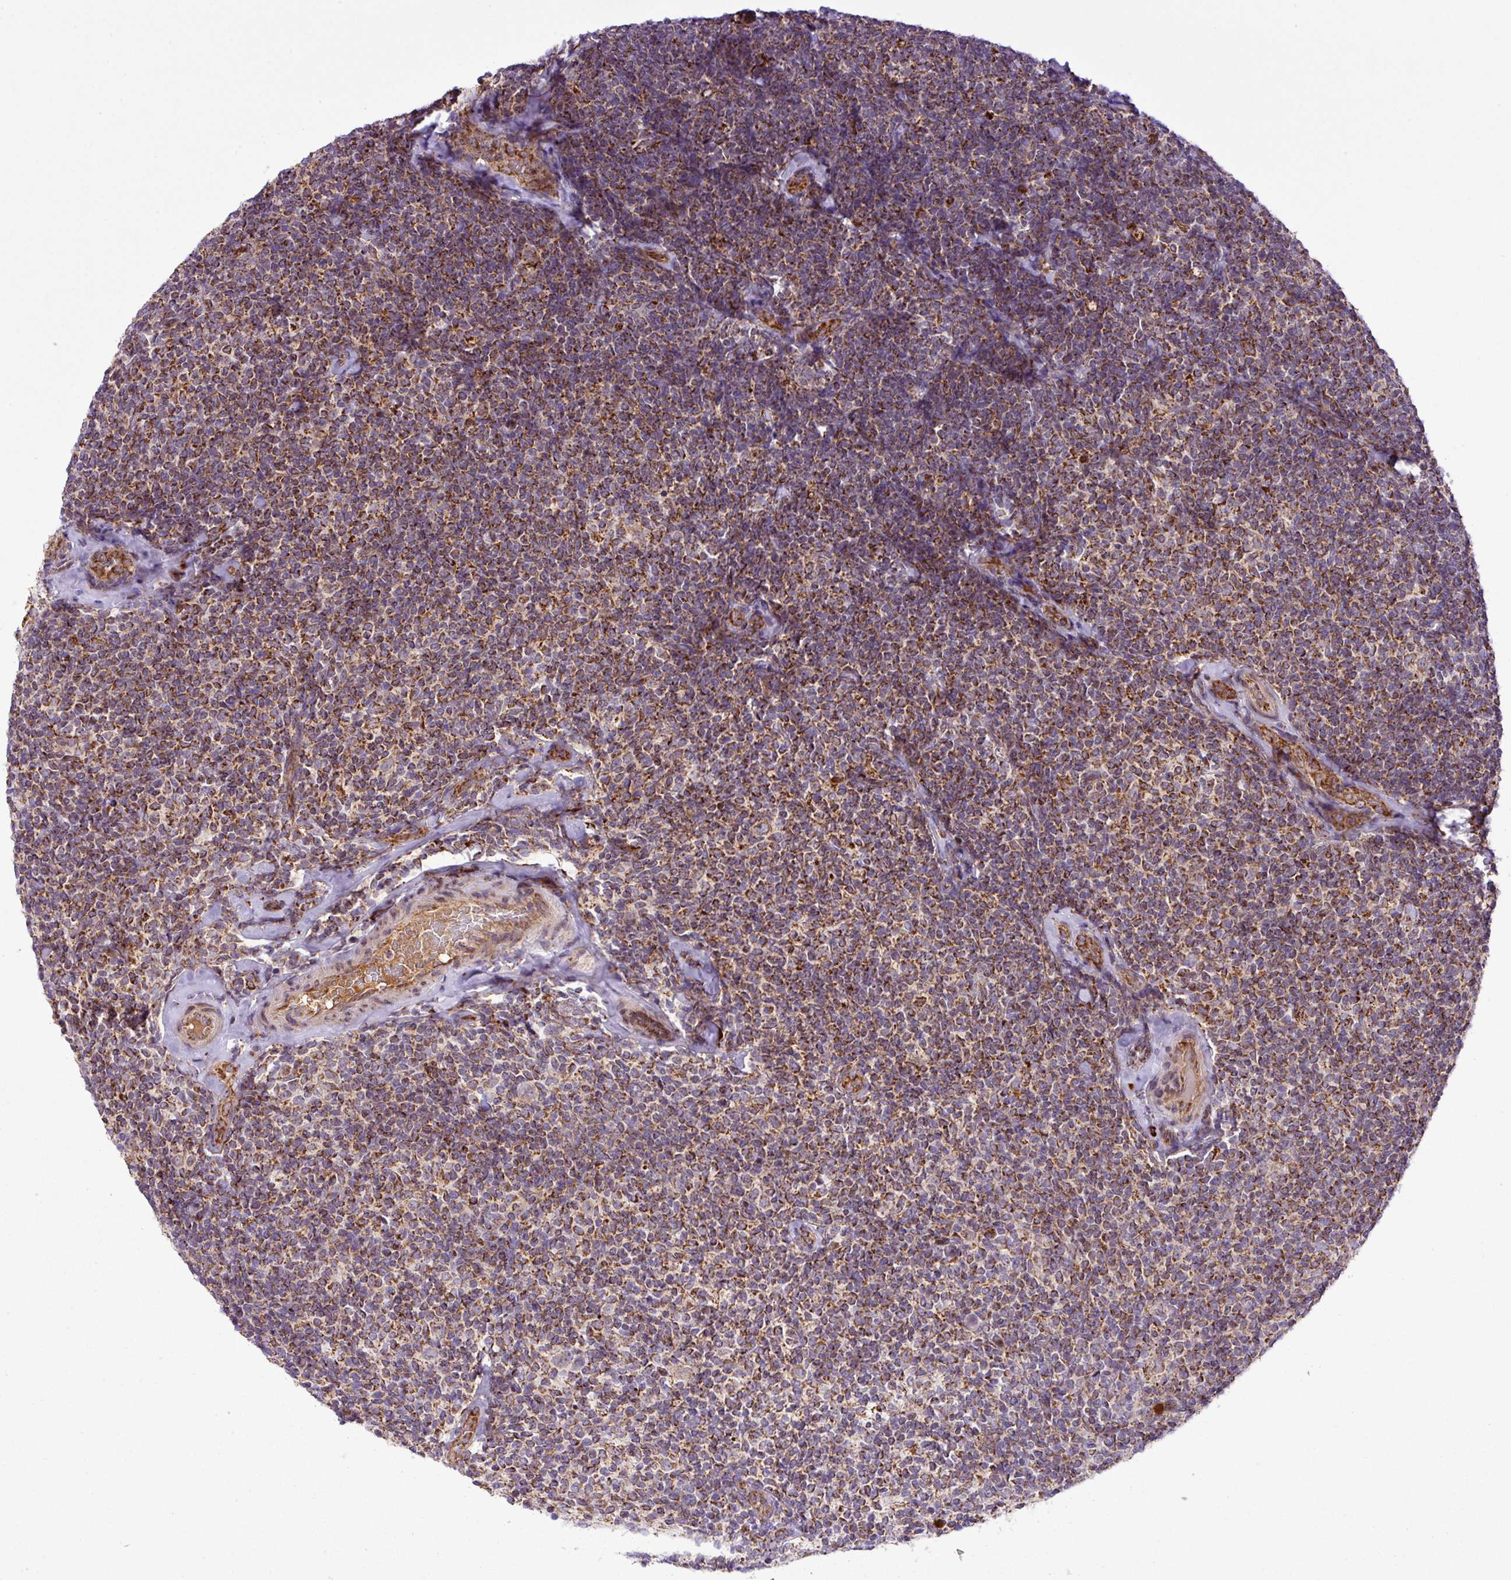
{"staining": {"intensity": "moderate", "quantity": ">75%", "location": "cytoplasmic/membranous"}, "tissue": "lymphoma", "cell_type": "Tumor cells", "image_type": "cancer", "snomed": [{"axis": "morphology", "description": "Malignant lymphoma, non-Hodgkin's type, Low grade"}, {"axis": "topography", "description": "Lymph node"}], "caption": "Malignant lymphoma, non-Hodgkin's type (low-grade) was stained to show a protein in brown. There is medium levels of moderate cytoplasmic/membranous expression in about >75% of tumor cells.", "gene": "ZNF569", "patient": {"sex": "female", "age": 56}}